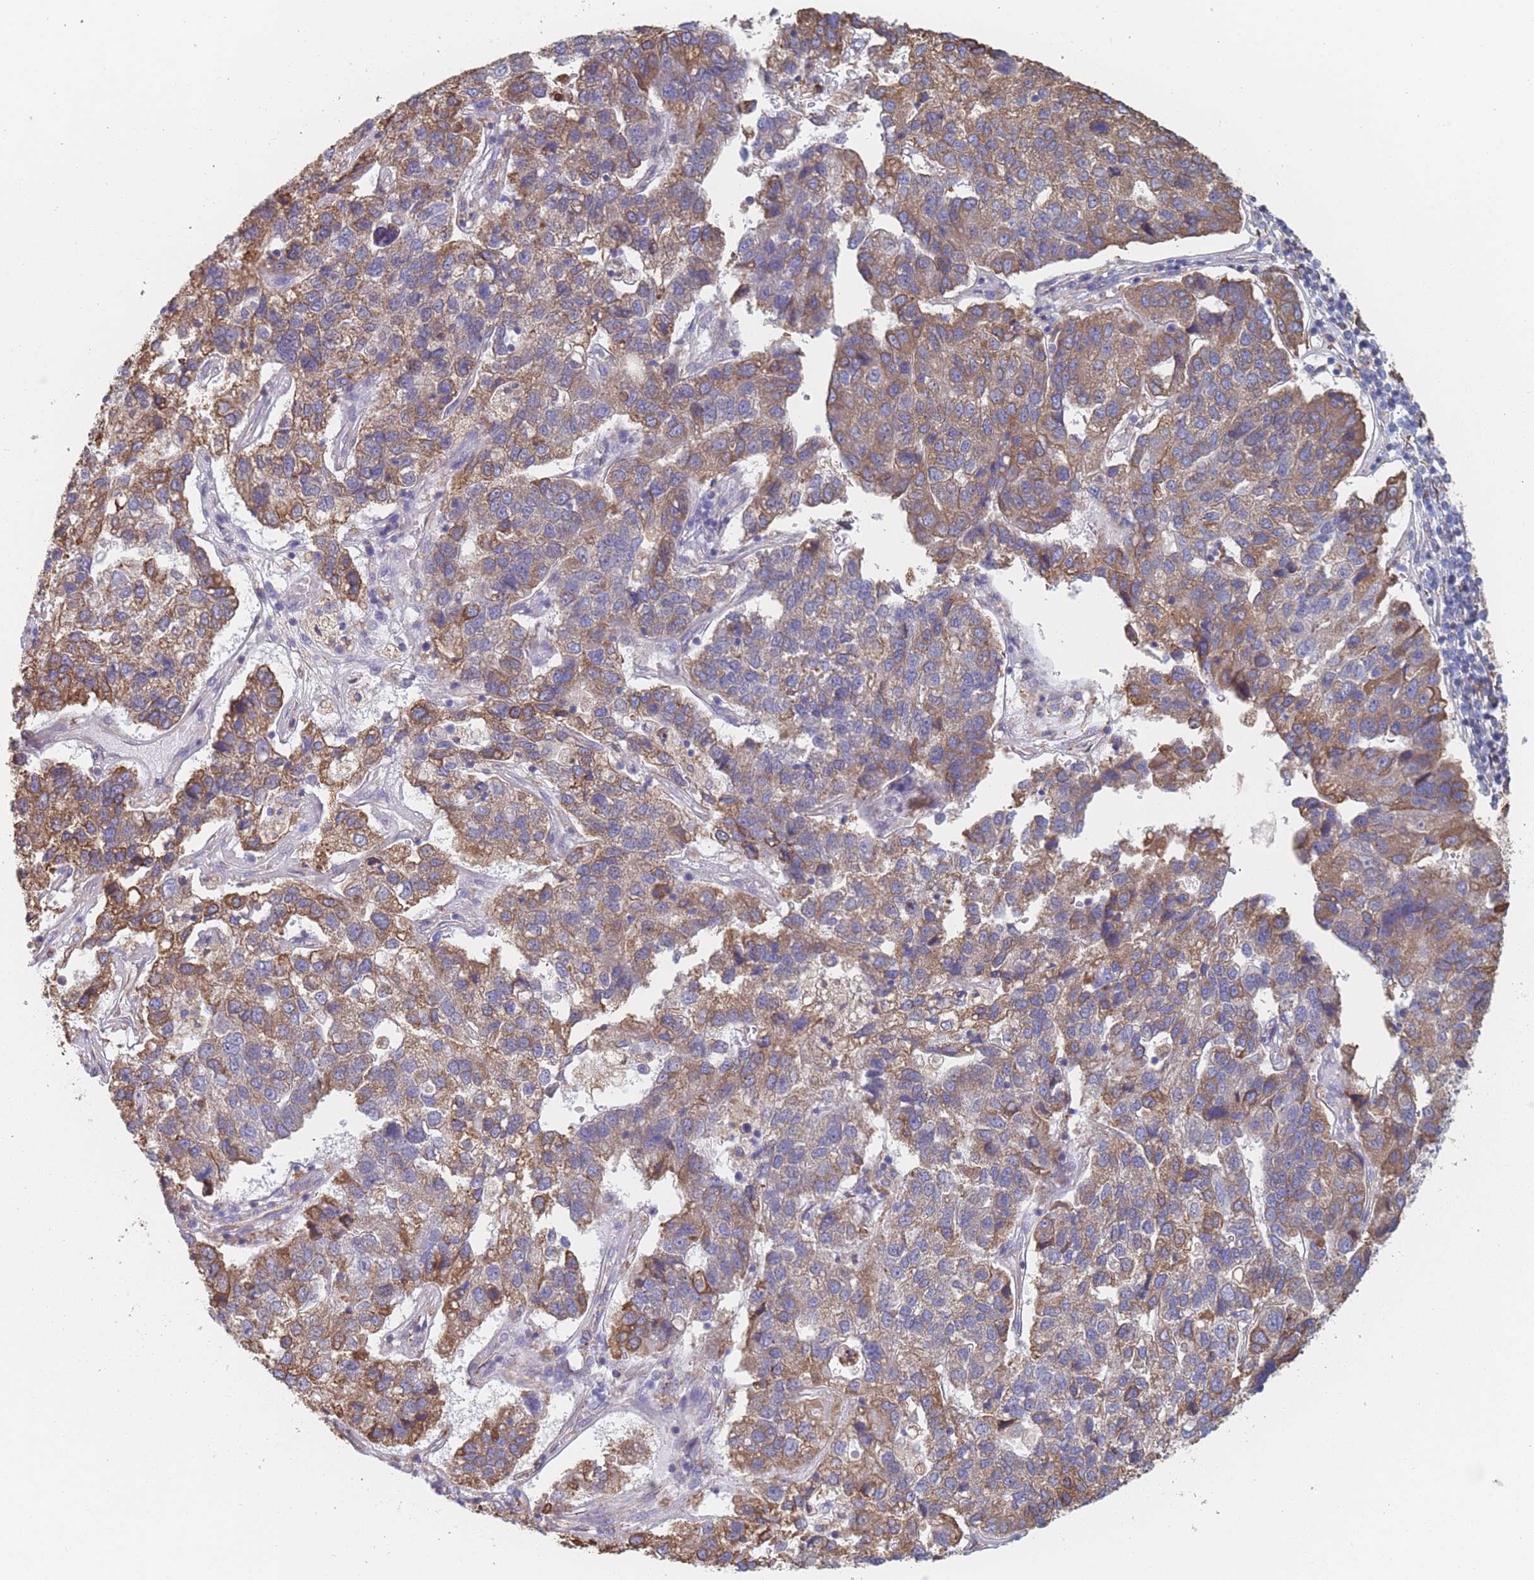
{"staining": {"intensity": "moderate", "quantity": "25%-75%", "location": "cytoplasmic/membranous"}, "tissue": "pancreatic cancer", "cell_type": "Tumor cells", "image_type": "cancer", "snomed": [{"axis": "morphology", "description": "Adenocarcinoma, NOS"}, {"axis": "topography", "description": "Pancreas"}], "caption": "Tumor cells display medium levels of moderate cytoplasmic/membranous positivity in about 25%-75% of cells in human adenocarcinoma (pancreatic). (Brightfield microscopy of DAB IHC at high magnification).", "gene": "OR7C2", "patient": {"sex": "female", "age": 61}}